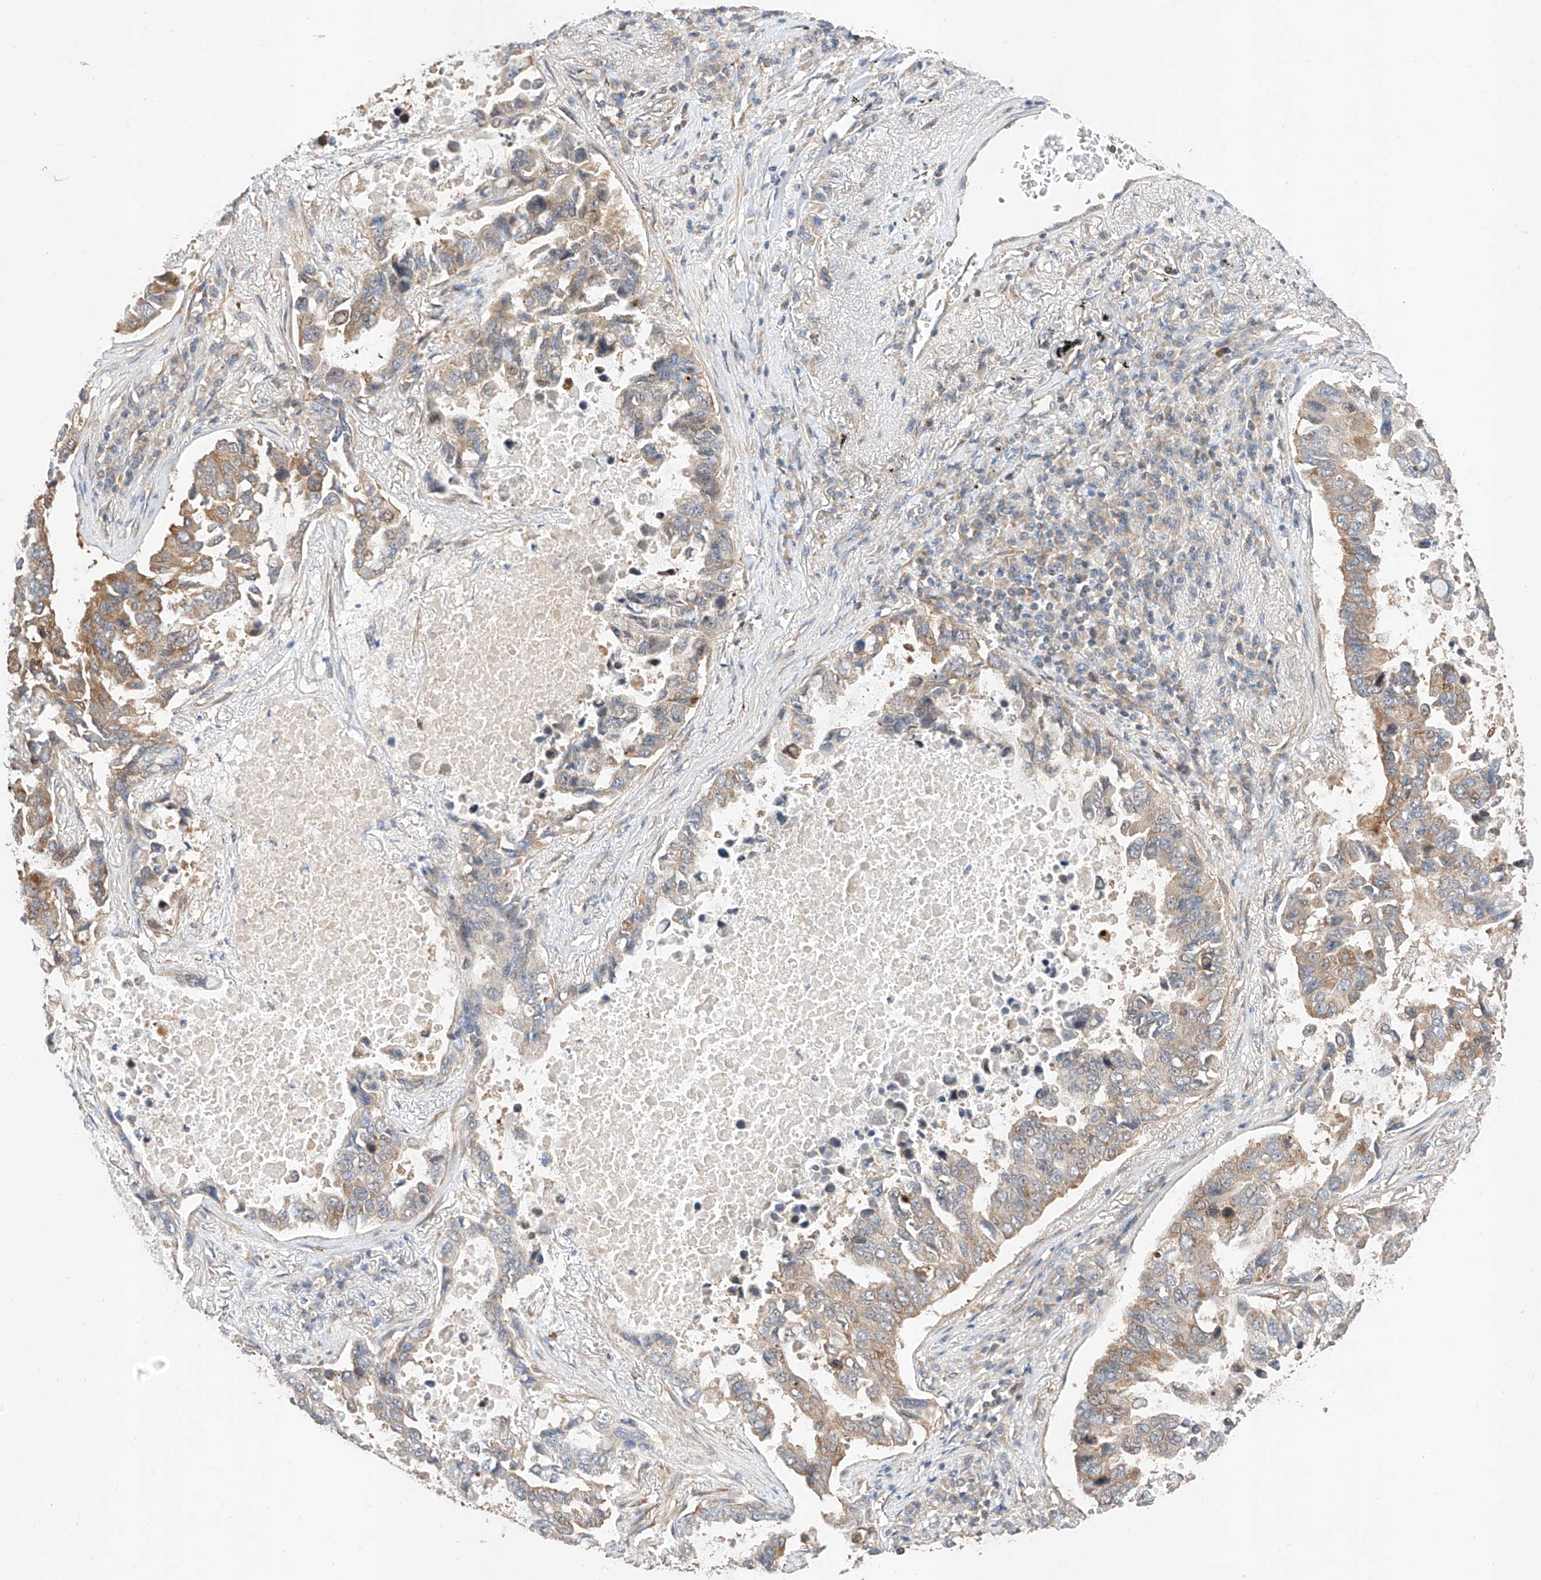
{"staining": {"intensity": "moderate", "quantity": "25%-75%", "location": "cytoplasmic/membranous"}, "tissue": "lung cancer", "cell_type": "Tumor cells", "image_type": "cancer", "snomed": [{"axis": "morphology", "description": "Adenocarcinoma, NOS"}, {"axis": "topography", "description": "Lung"}], "caption": "DAB immunohistochemical staining of lung cancer exhibits moderate cytoplasmic/membranous protein expression in approximately 25%-75% of tumor cells. (DAB (3,3'-diaminobenzidine) = brown stain, brightfield microscopy at high magnification).", "gene": "RAB23", "patient": {"sex": "male", "age": 64}}